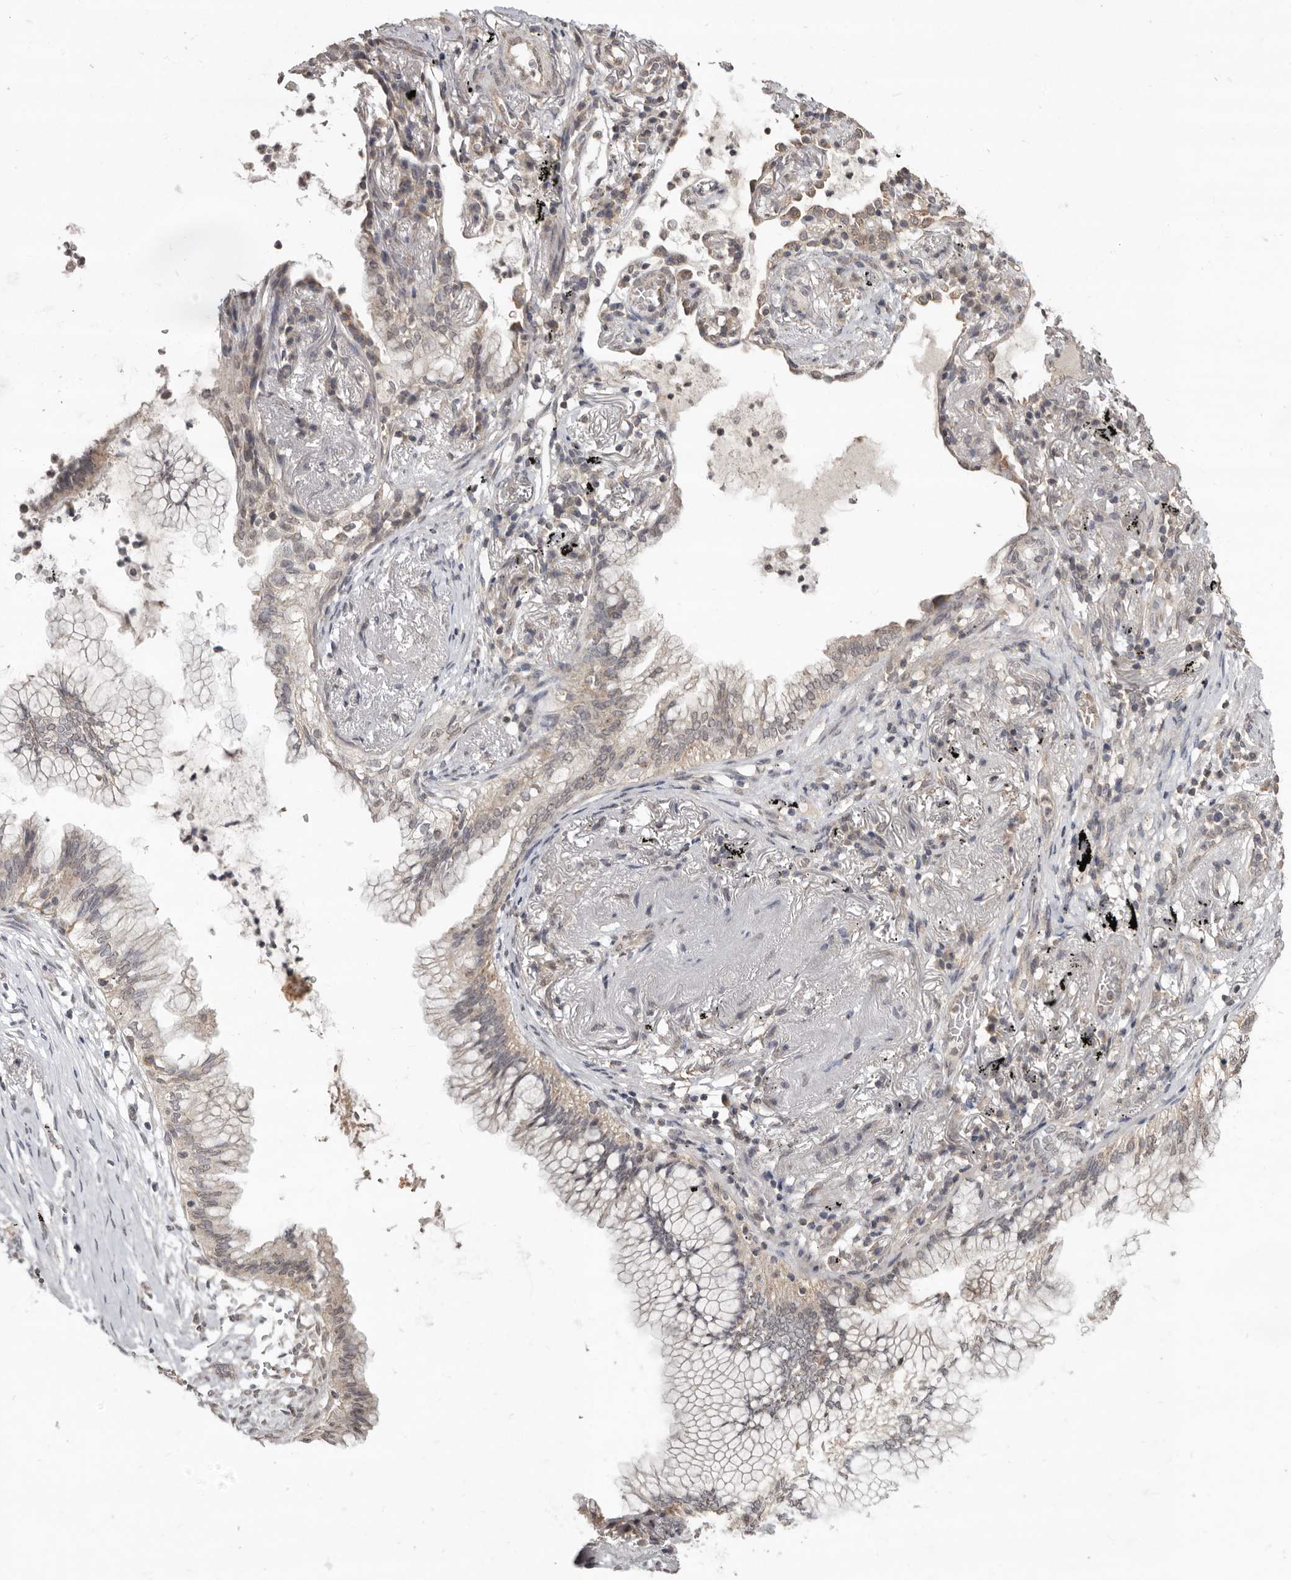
{"staining": {"intensity": "weak", "quantity": "25%-75%", "location": "cytoplasmic/membranous"}, "tissue": "lung cancer", "cell_type": "Tumor cells", "image_type": "cancer", "snomed": [{"axis": "morphology", "description": "Adenocarcinoma, NOS"}, {"axis": "topography", "description": "Lung"}], "caption": "Human lung cancer (adenocarcinoma) stained with a brown dye reveals weak cytoplasmic/membranous positive positivity in about 25%-75% of tumor cells.", "gene": "LINGO2", "patient": {"sex": "female", "age": 70}}